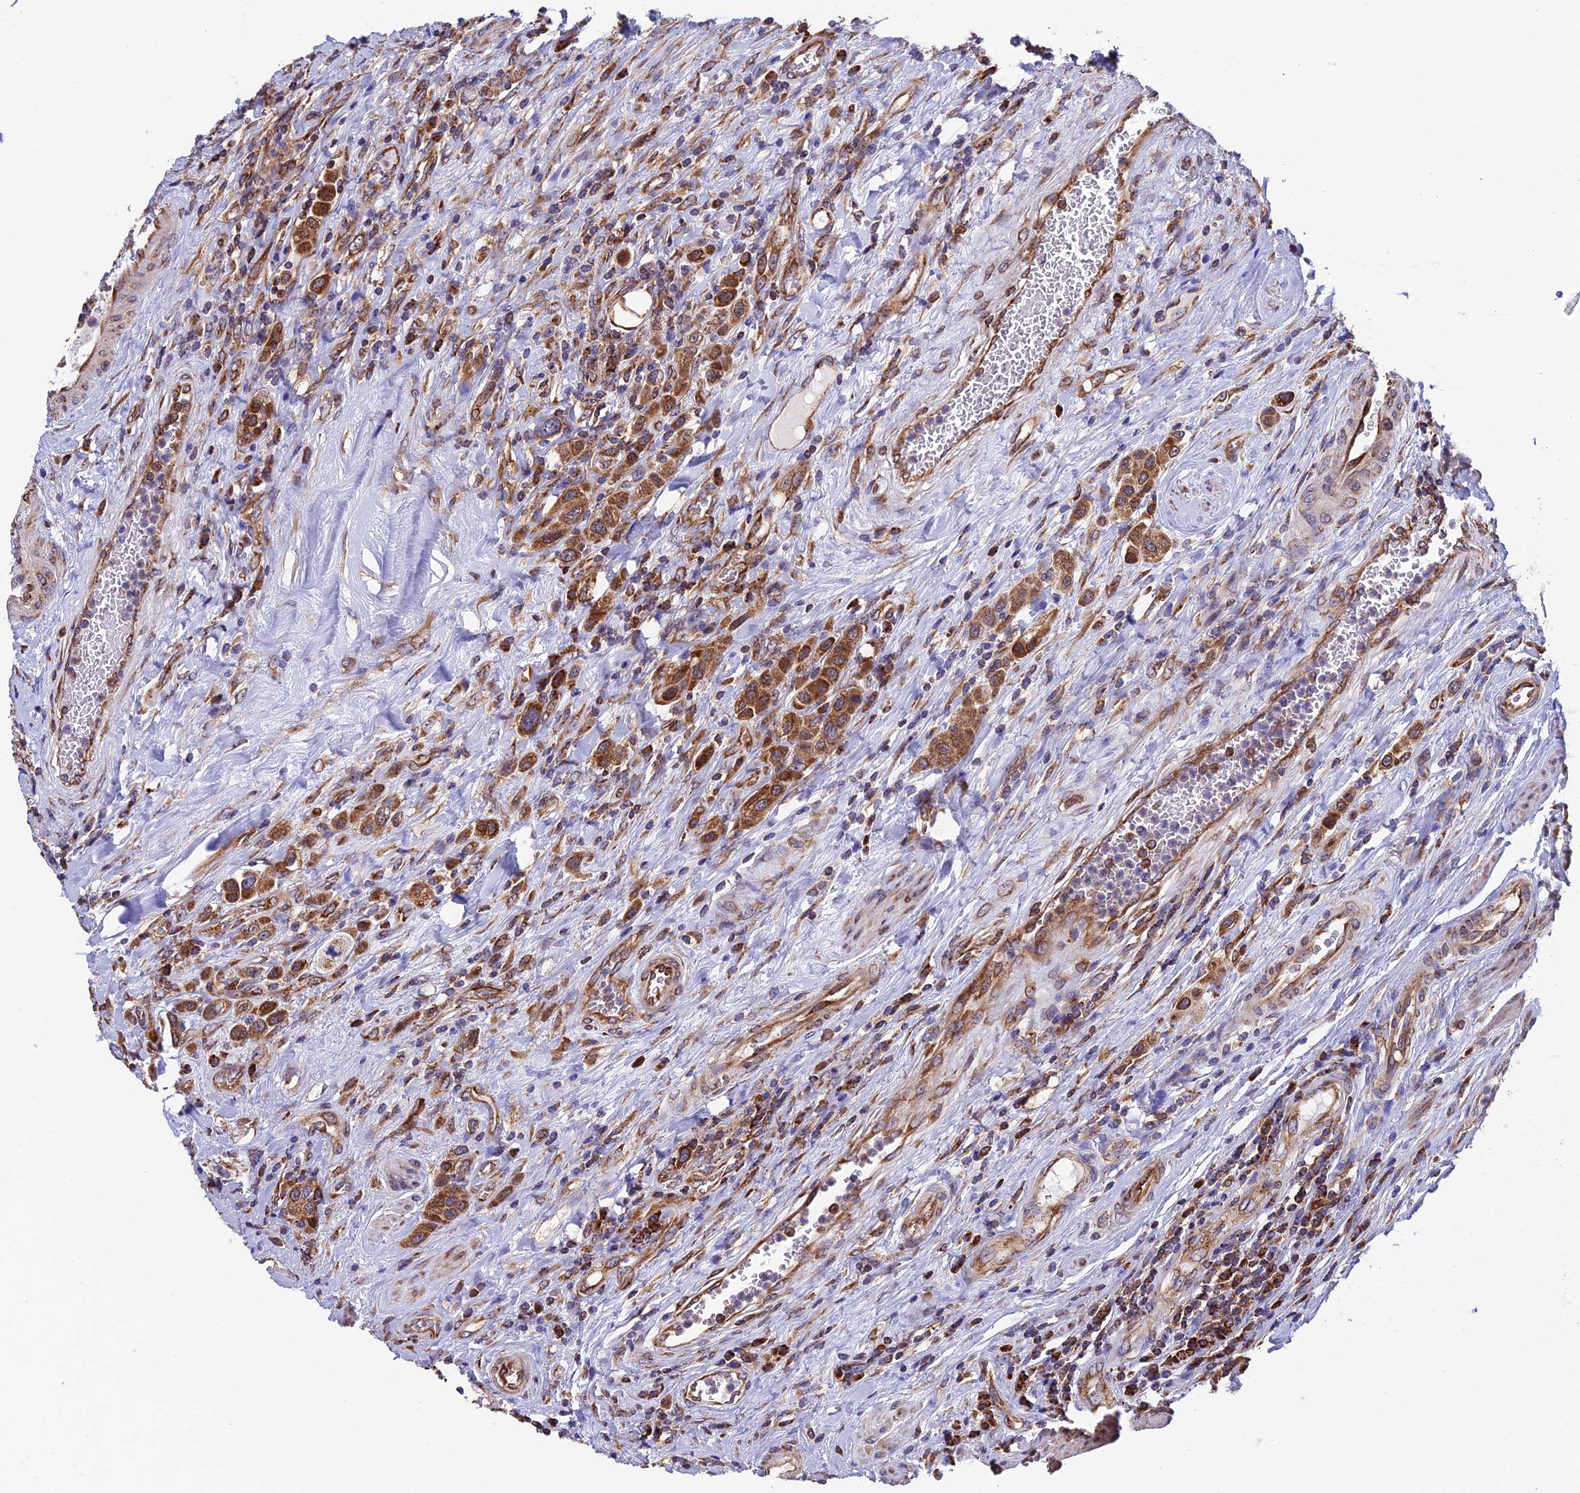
{"staining": {"intensity": "strong", "quantity": ">75%", "location": "cytoplasmic/membranous"}, "tissue": "urothelial cancer", "cell_type": "Tumor cells", "image_type": "cancer", "snomed": [{"axis": "morphology", "description": "Urothelial carcinoma, High grade"}, {"axis": "topography", "description": "Urinary bladder"}], "caption": "The immunohistochemical stain shows strong cytoplasmic/membranous expression in tumor cells of urothelial cancer tissue. (brown staining indicates protein expression, while blue staining denotes nuclei).", "gene": "SLC9A5", "patient": {"sex": "male", "age": 50}}